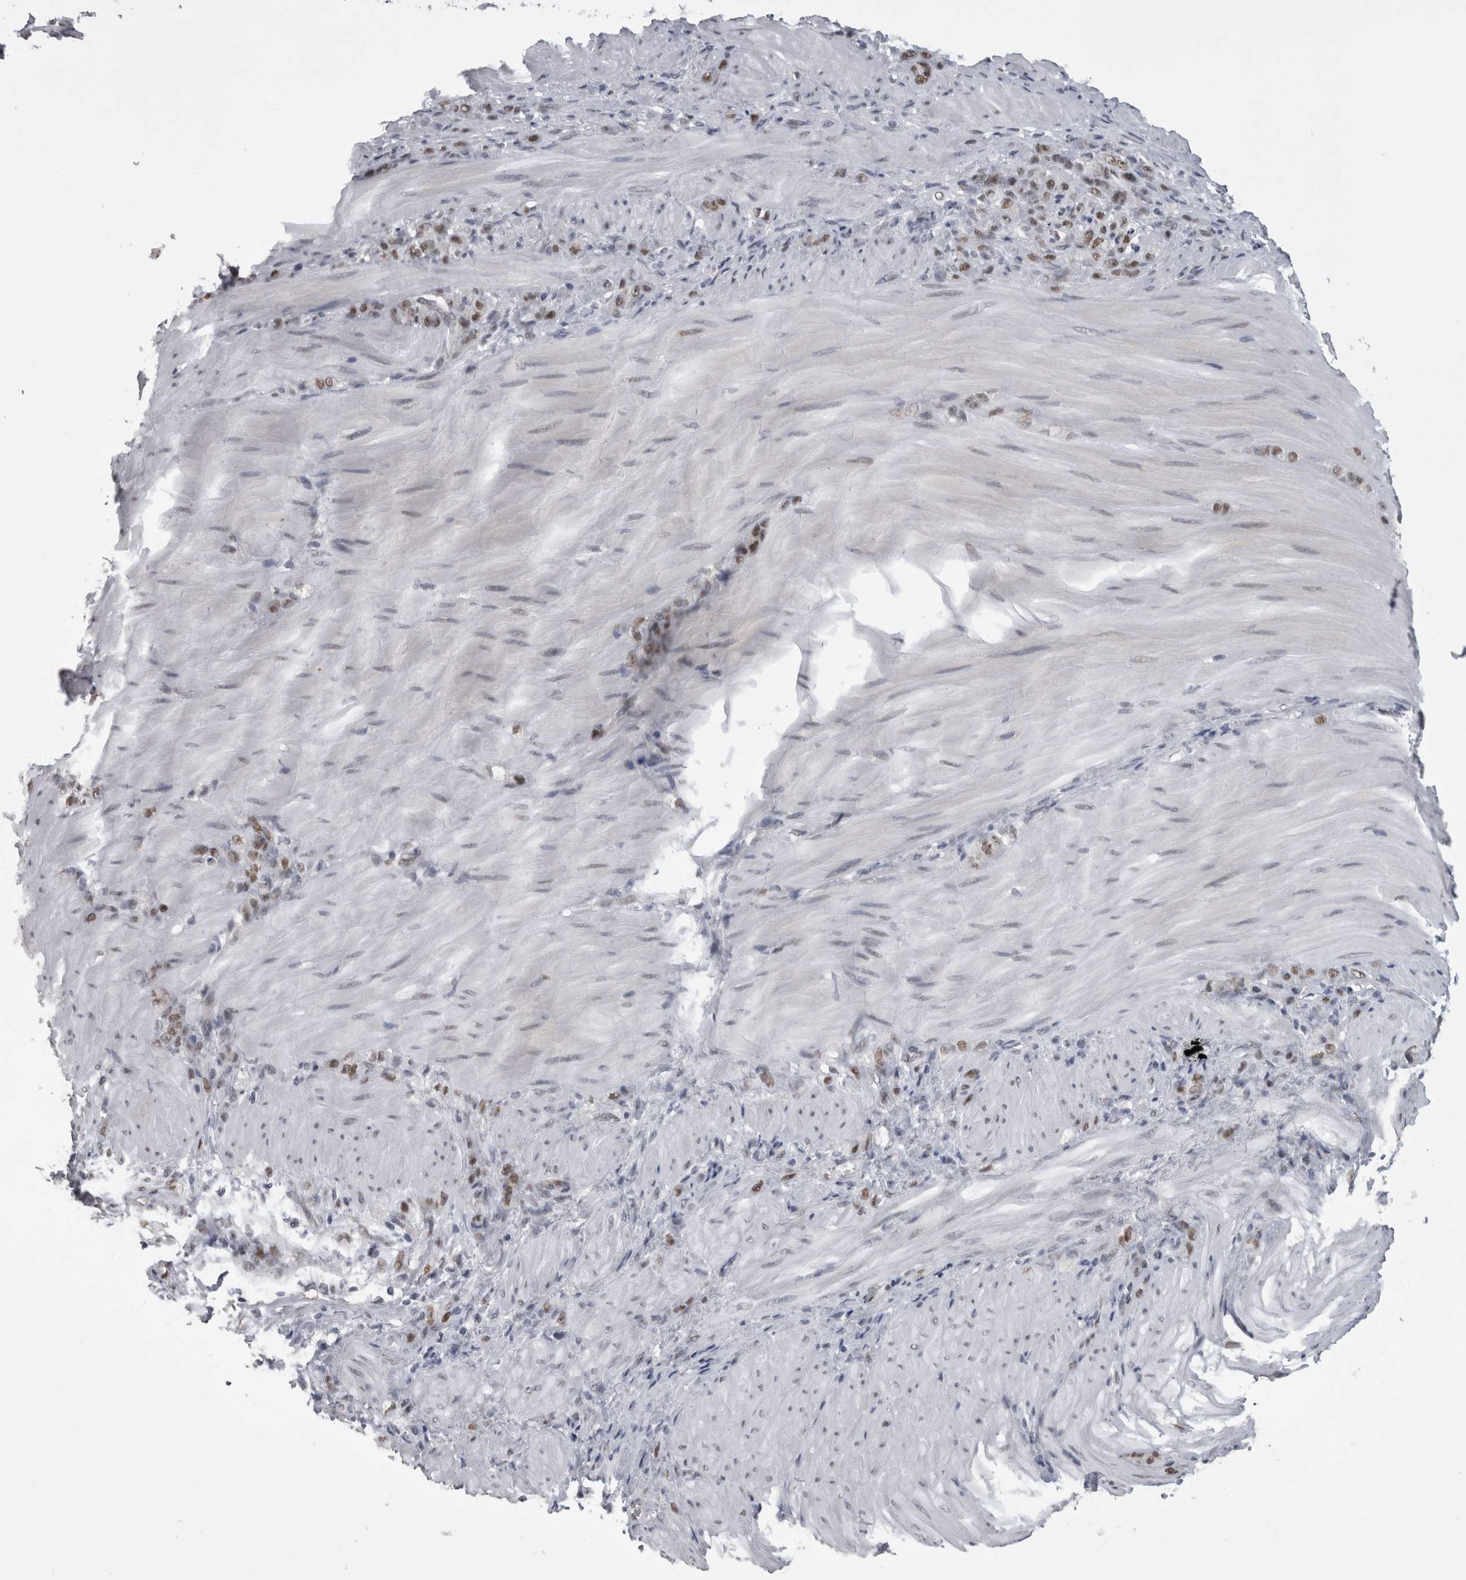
{"staining": {"intensity": "moderate", "quantity": ">75%", "location": "nuclear"}, "tissue": "stomach cancer", "cell_type": "Tumor cells", "image_type": "cancer", "snomed": [{"axis": "morphology", "description": "Adenocarcinoma, NOS"}, {"axis": "topography", "description": "Stomach"}, {"axis": "topography", "description": "Stomach, lower"}], "caption": "This histopathology image demonstrates immunohistochemistry (IHC) staining of human stomach cancer, with medium moderate nuclear staining in about >75% of tumor cells.", "gene": "C1orf54", "patient": {"sex": "female", "age": 48}}